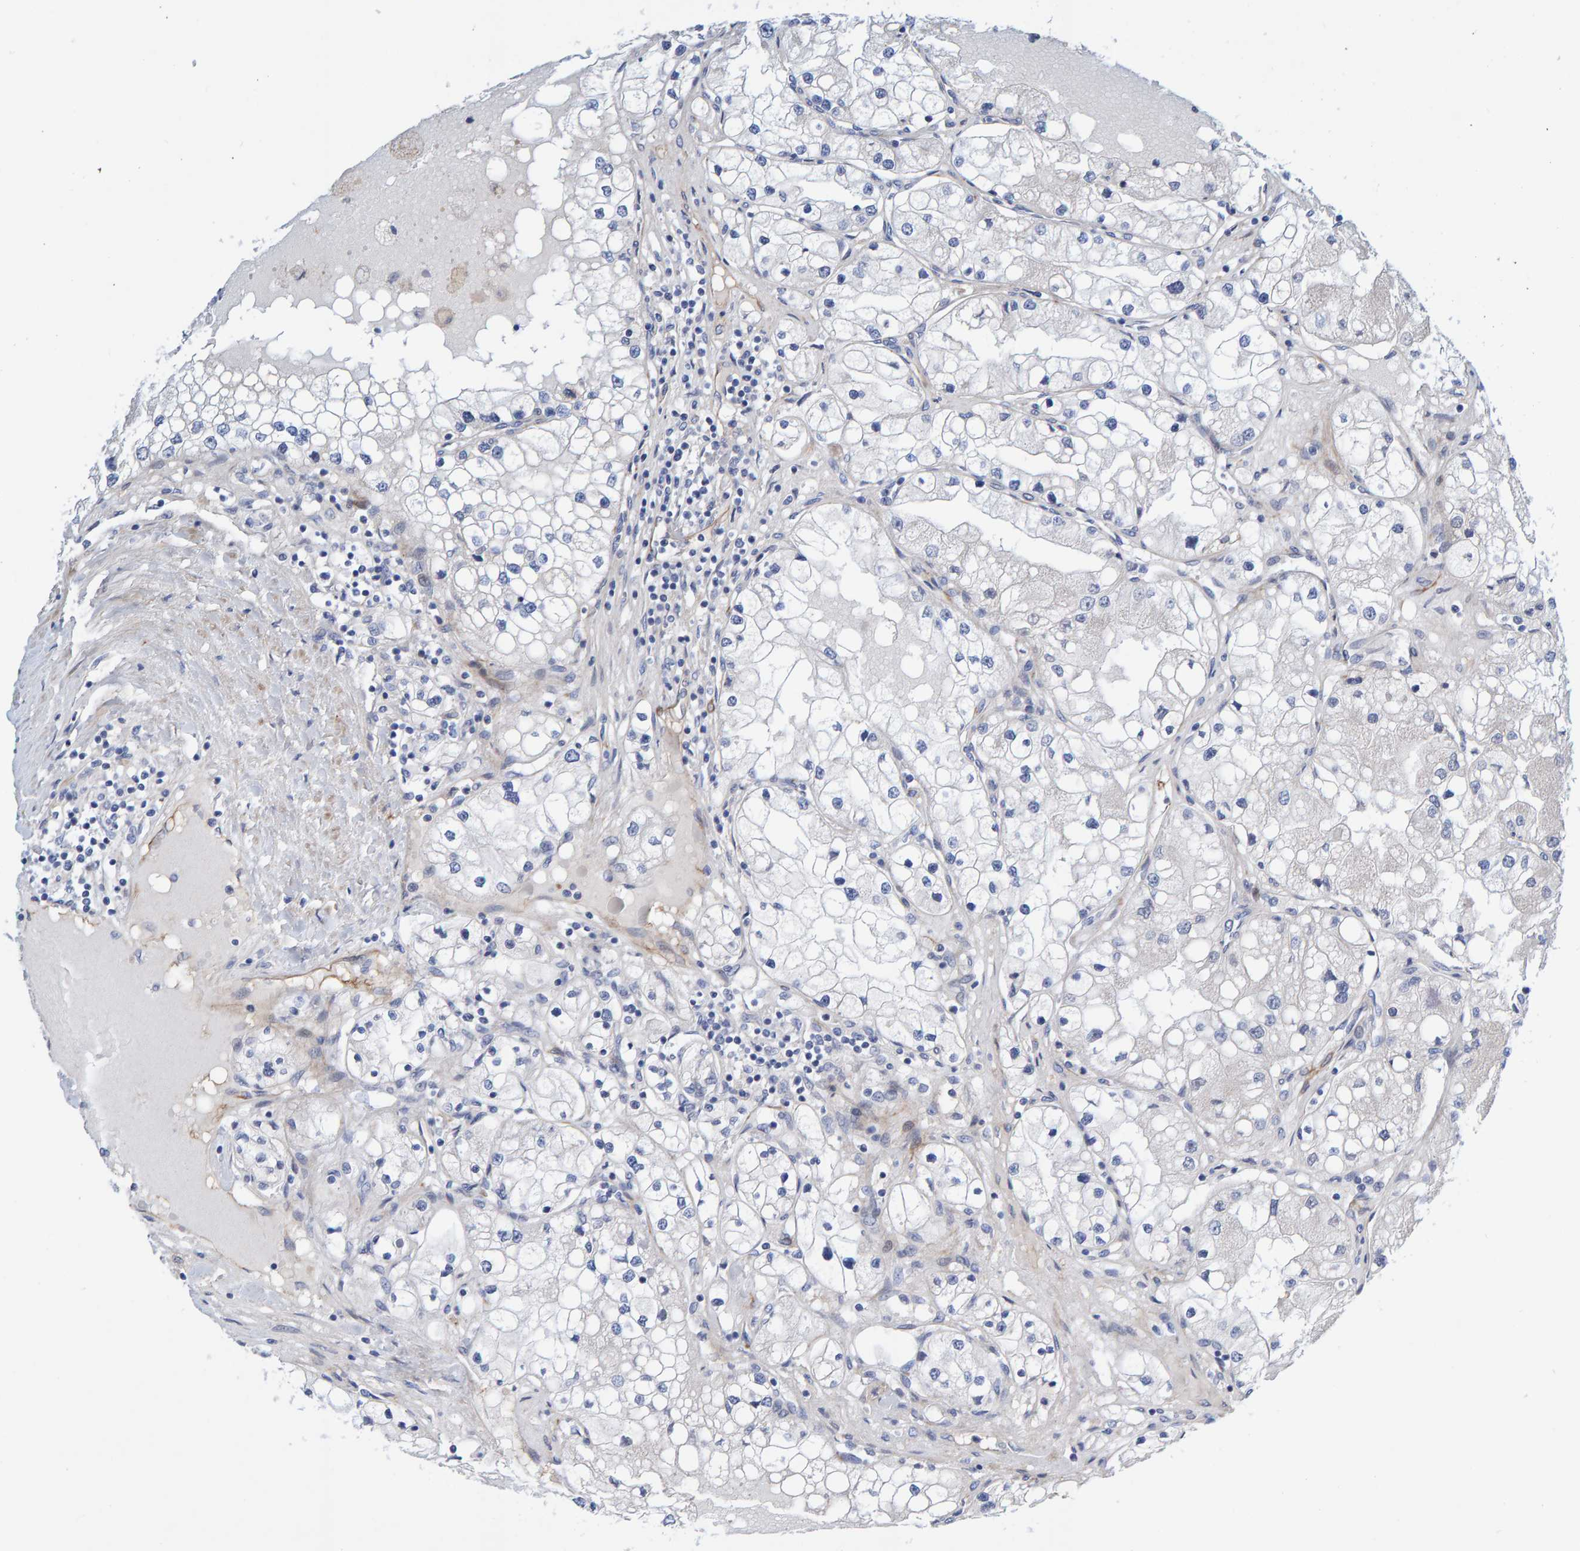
{"staining": {"intensity": "negative", "quantity": "none", "location": "none"}, "tissue": "renal cancer", "cell_type": "Tumor cells", "image_type": "cancer", "snomed": [{"axis": "morphology", "description": "Adenocarcinoma, NOS"}, {"axis": "topography", "description": "Kidney"}], "caption": "Photomicrograph shows no protein positivity in tumor cells of adenocarcinoma (renal) tissue.", "gene": "POLG2", "patient": {"sex": "male", "age": 68}}